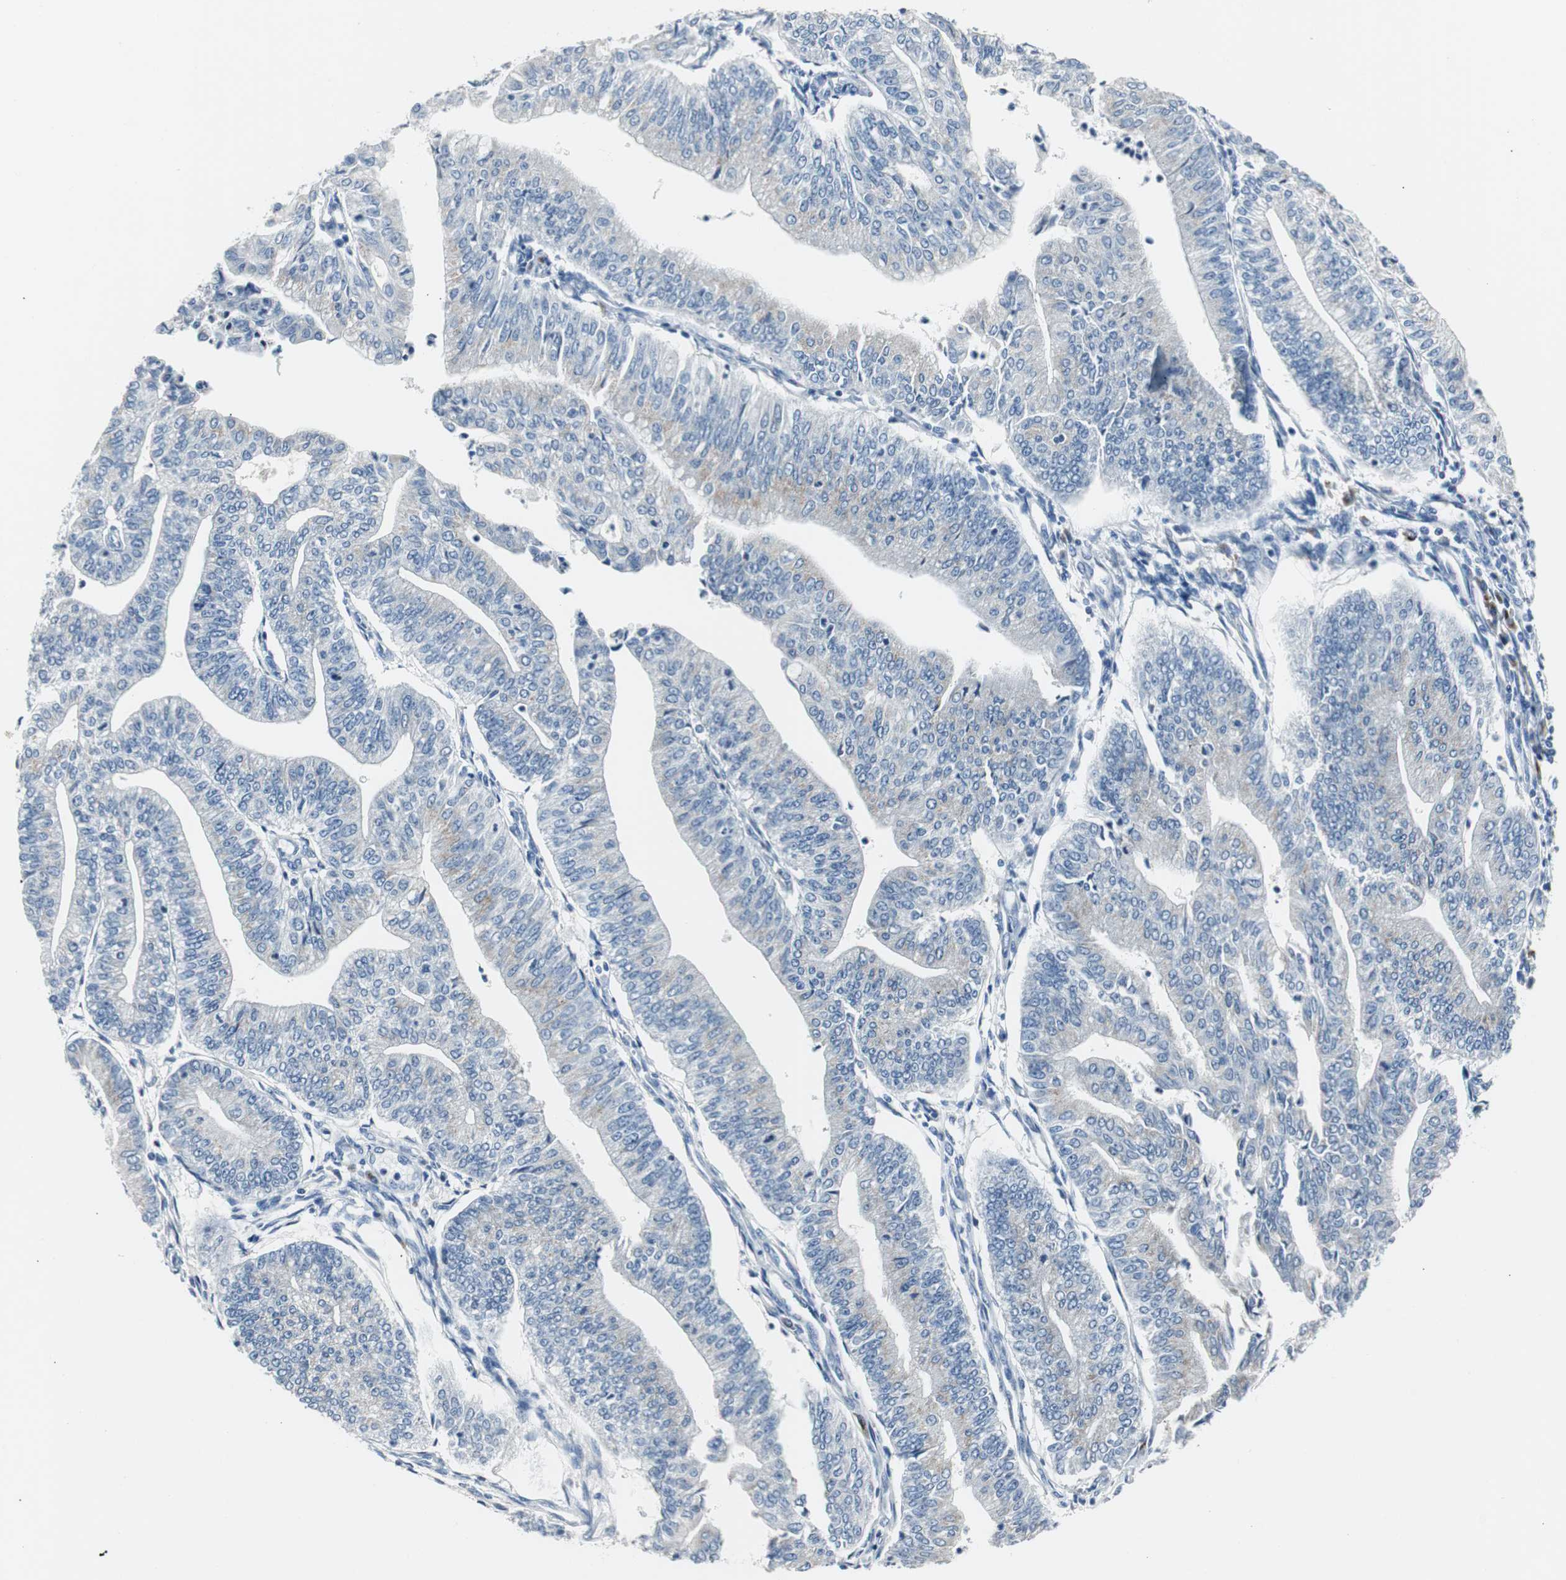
{"staining": {"intensity": "negative", "quantity": "none", "location": "none"}, "tissue": "endometrial cancer", "cell_type": "Tumor cells", "image_type": "cancer", "snomed": [{"axis": "morphology", "description": "Adenocarcinoma, NOS"}, {"axis": "topography", "description": "Endometrium"}], "caption": "Immunohistochemistry image of human adenocarcinoma (endometrial) stained for a protein (brown), which exhibits no staining in tumor cells.", "gene": "SOX30", "patient": {"sex": "female", "age": 59}}